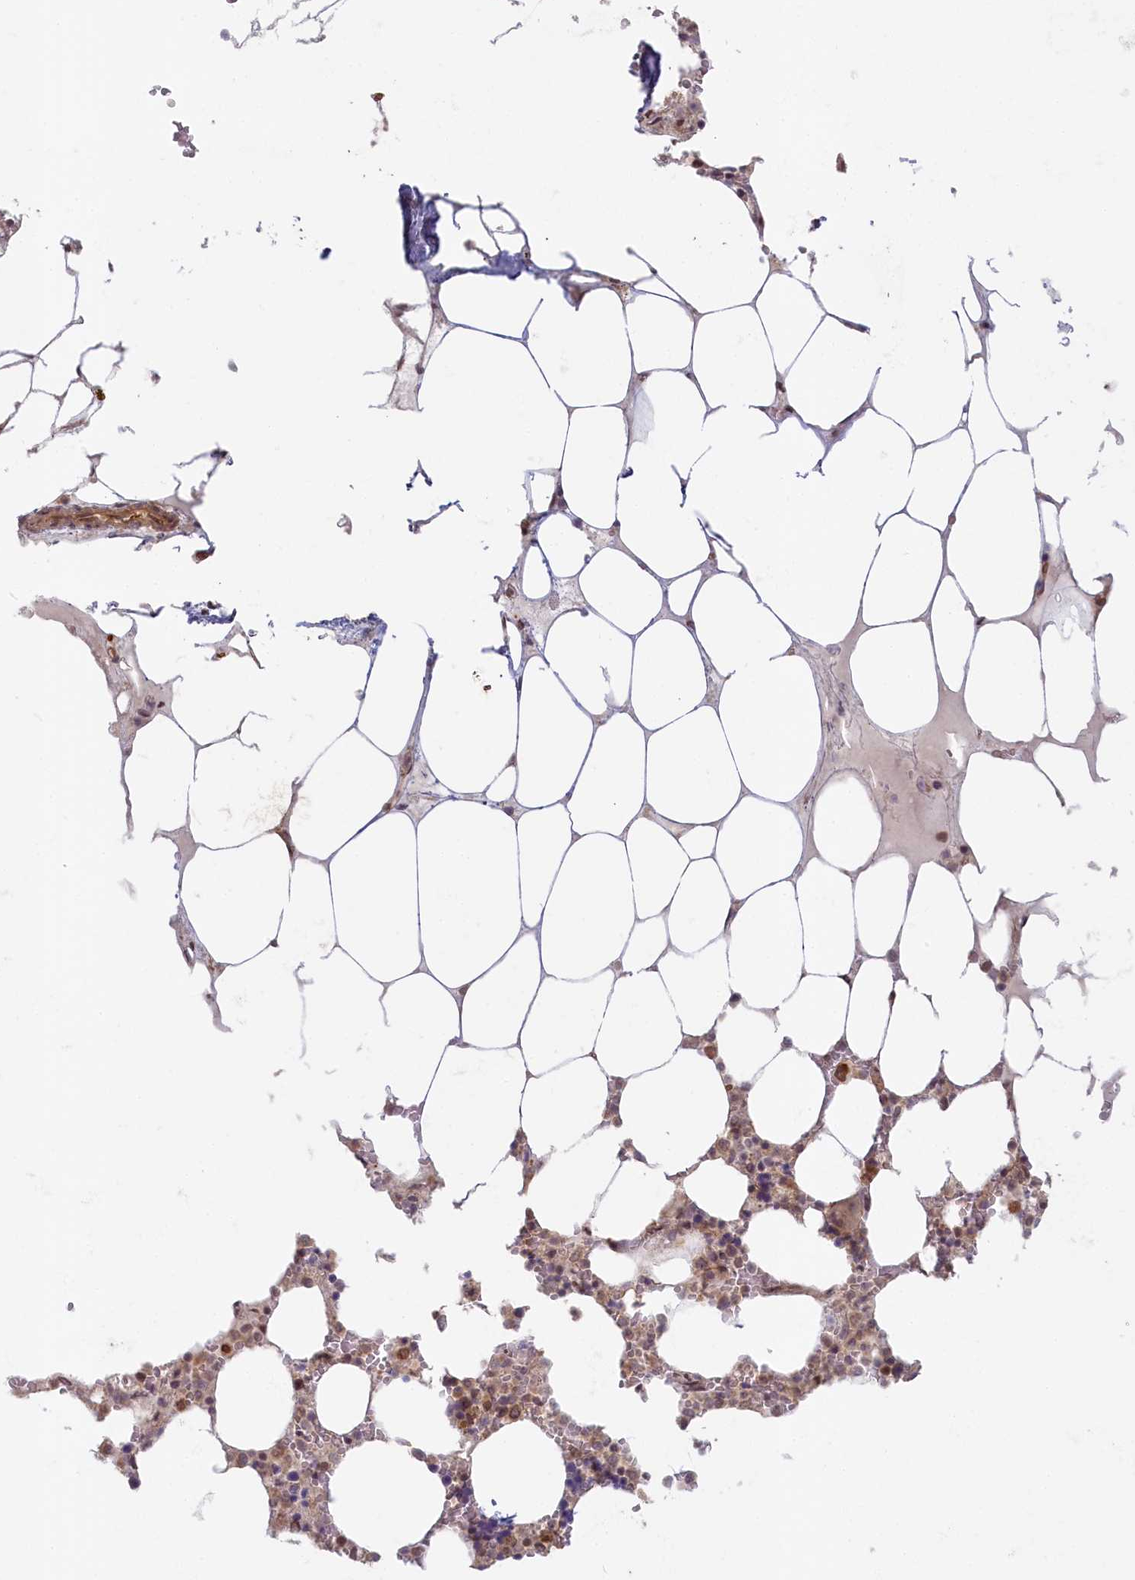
{"staining": {"intensity": "moderate", "quantity": "25%-75%", "location": "cytoplasmic/membranous"}, "tissue": "bone marrow", "cell_type": "Hematopoietic cells", "image_type": "normal", "snomed": [{"axis": "morphology", "description": "Normal tissue, NOS"}, {"axis": "topography", "description": "Bone marrow"}], "caption": "This photomicrograph shows immunohistochemistry (IHC) staining of unremarkable bone marrow, with medium moderate cytoplasmic/membranous positivity in approximately 25%-75% of hematopoietic cells.", "gene": "C19orf44", "patient": {"sex": "male", "age": 64}}